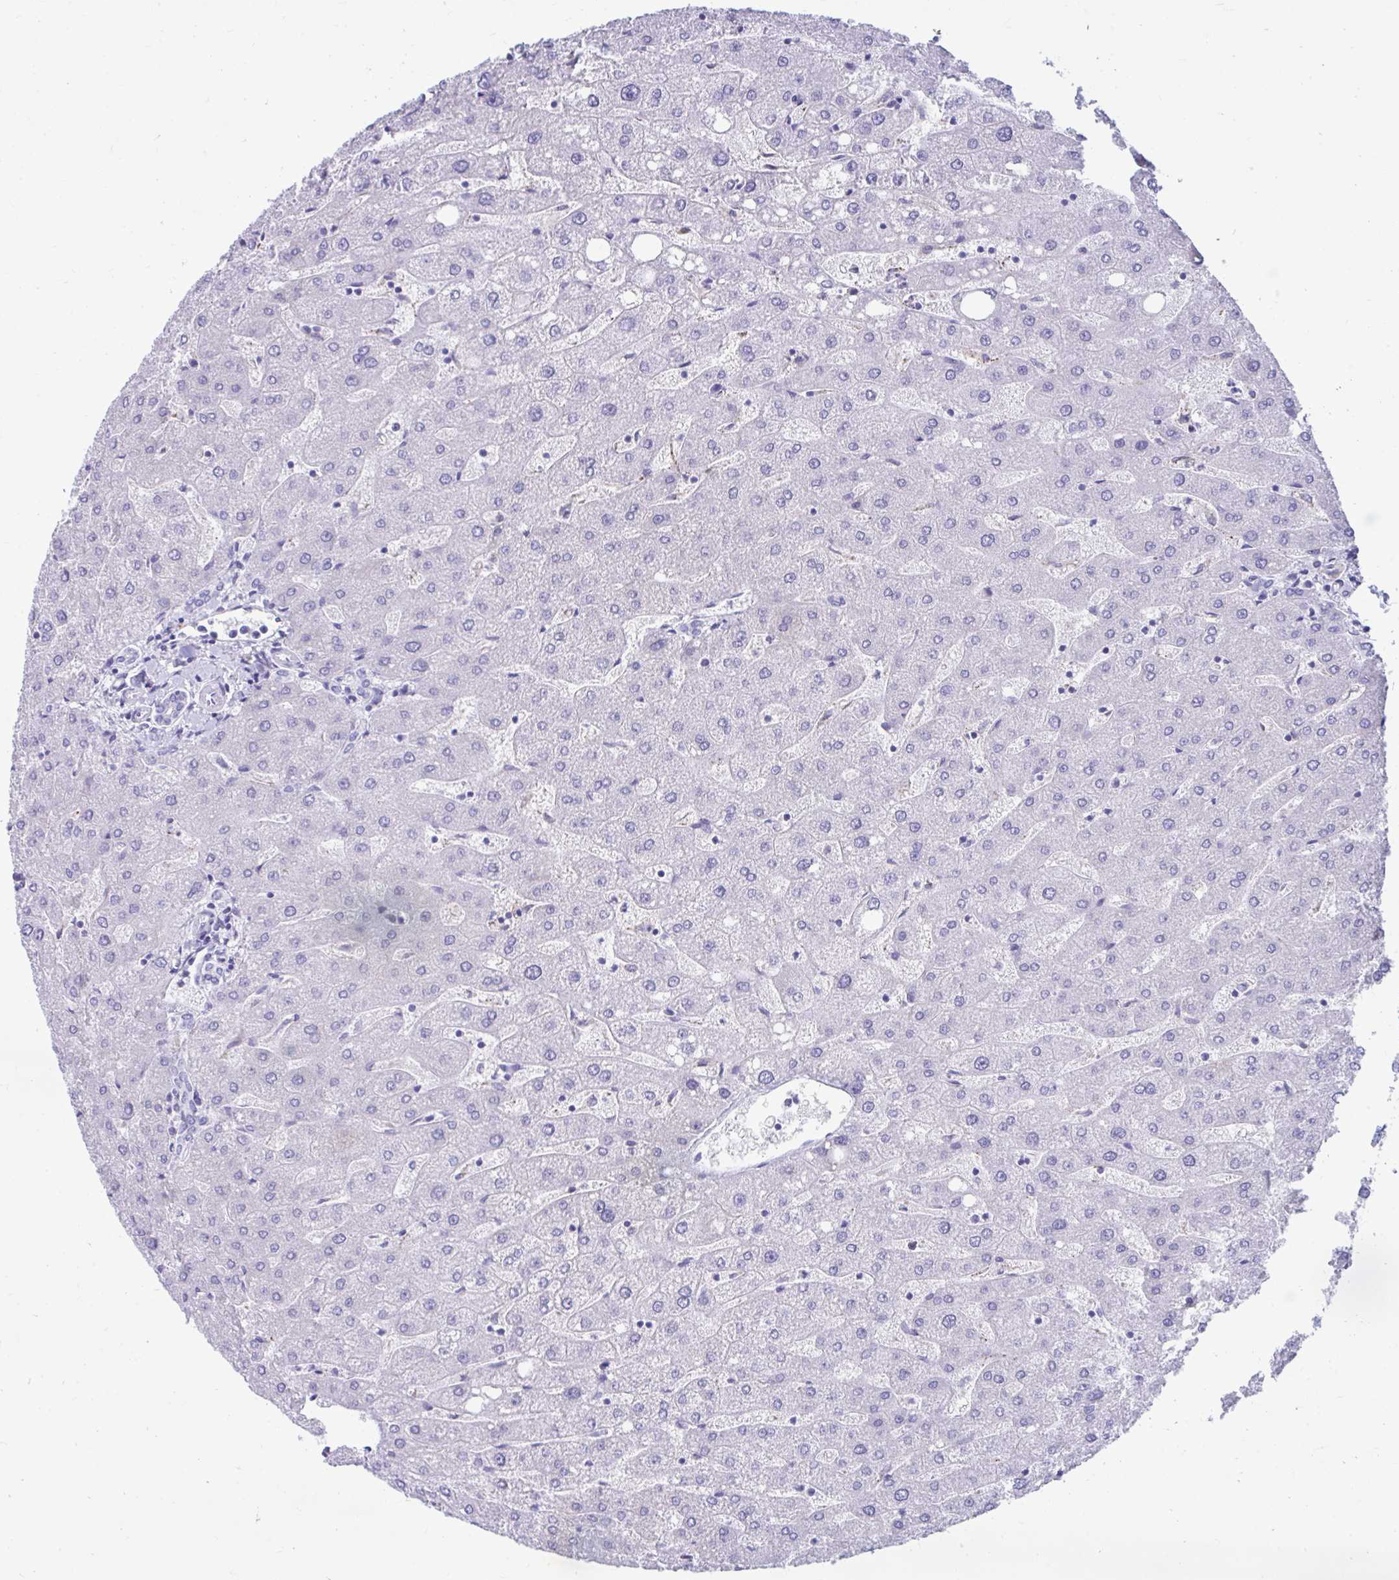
{"staining": {"intensity": "negative", "quantity": "none", "location": "none"}, "tissue": "liver", "cell_type": "Cholangiocytes", "image_type": "normal", "snomed": [{"axis": "morphology", "description": "Normal tissue, NOS"}, {"axis": "topography", "description": "Liver"}], "caption": "An immunohistochemistry (IHC) histopathology image of benign liver is shown. There is no staining in cholangiocytes of liver. (Stains: DAB immunohistochemistry (IHC) with hematoxylin counter stain, Microscopy: brightfield microscopy at high magnification).", "gene": "SMIM9", "patient": {"sex": "male", "age": 67}}